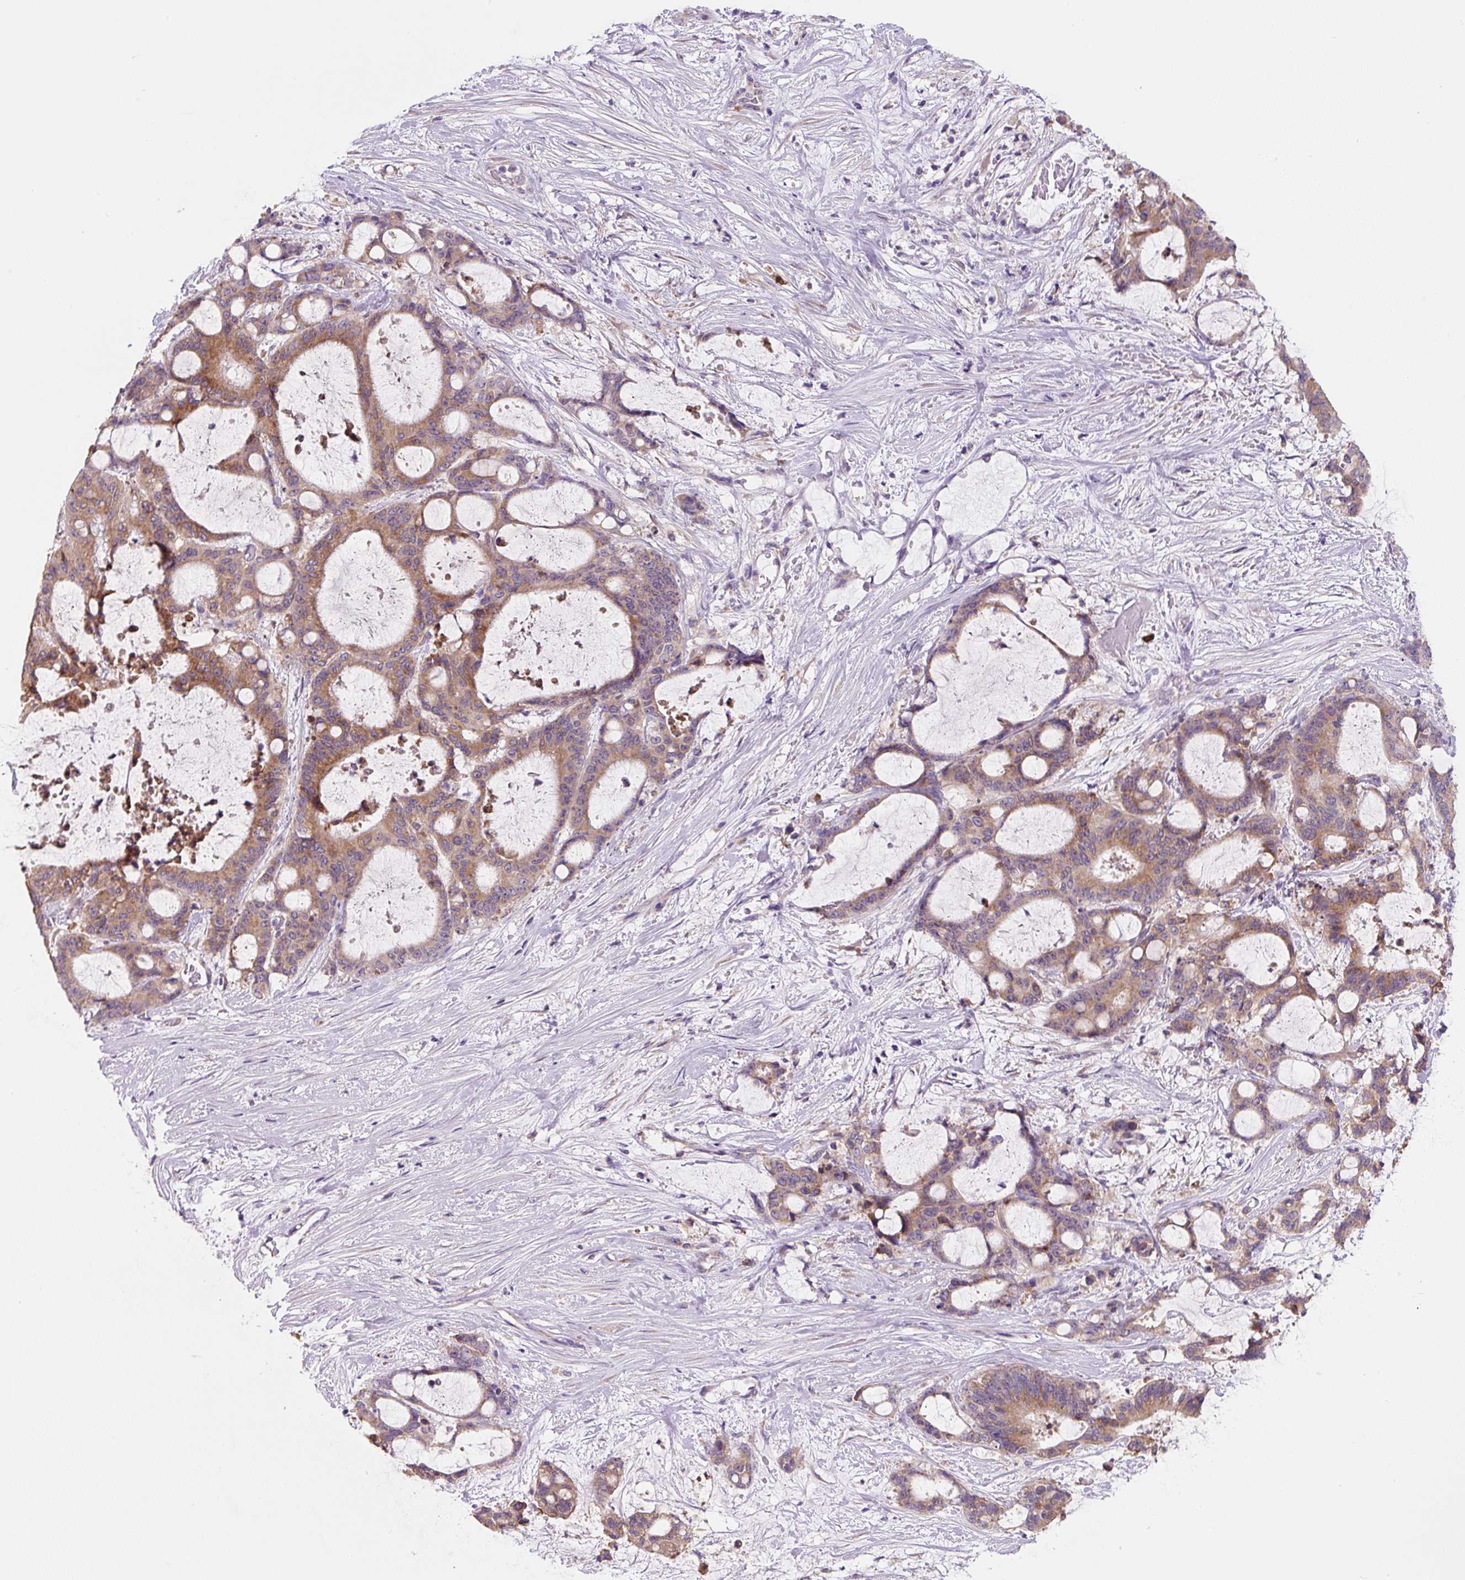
{"staining": {"intensity": "moderate", "quantity": ">75%", "location": "cytoplasmic/membranous"}, "tissue": "liver cancer", "cell_type": "Tumor cells", "image_type": "cancer", "snomed": [{"axis": "morphology", "description": "Normal tissue, NOS"}, {"axis": "morphology", "description": "Cholangiocarcinoma"}, {"axis": "topography", "description": "Liver"}, {"axis": "topography", "description": "Peripheral nerve tissue"}], "caption": "Protein staining of liver cancer tissue shows moderate cytoplasmic/membranous staining in approximately >75% of tumor cells.", "gene": "FZD5", "patient": {"sex": "female", "age": 73}}